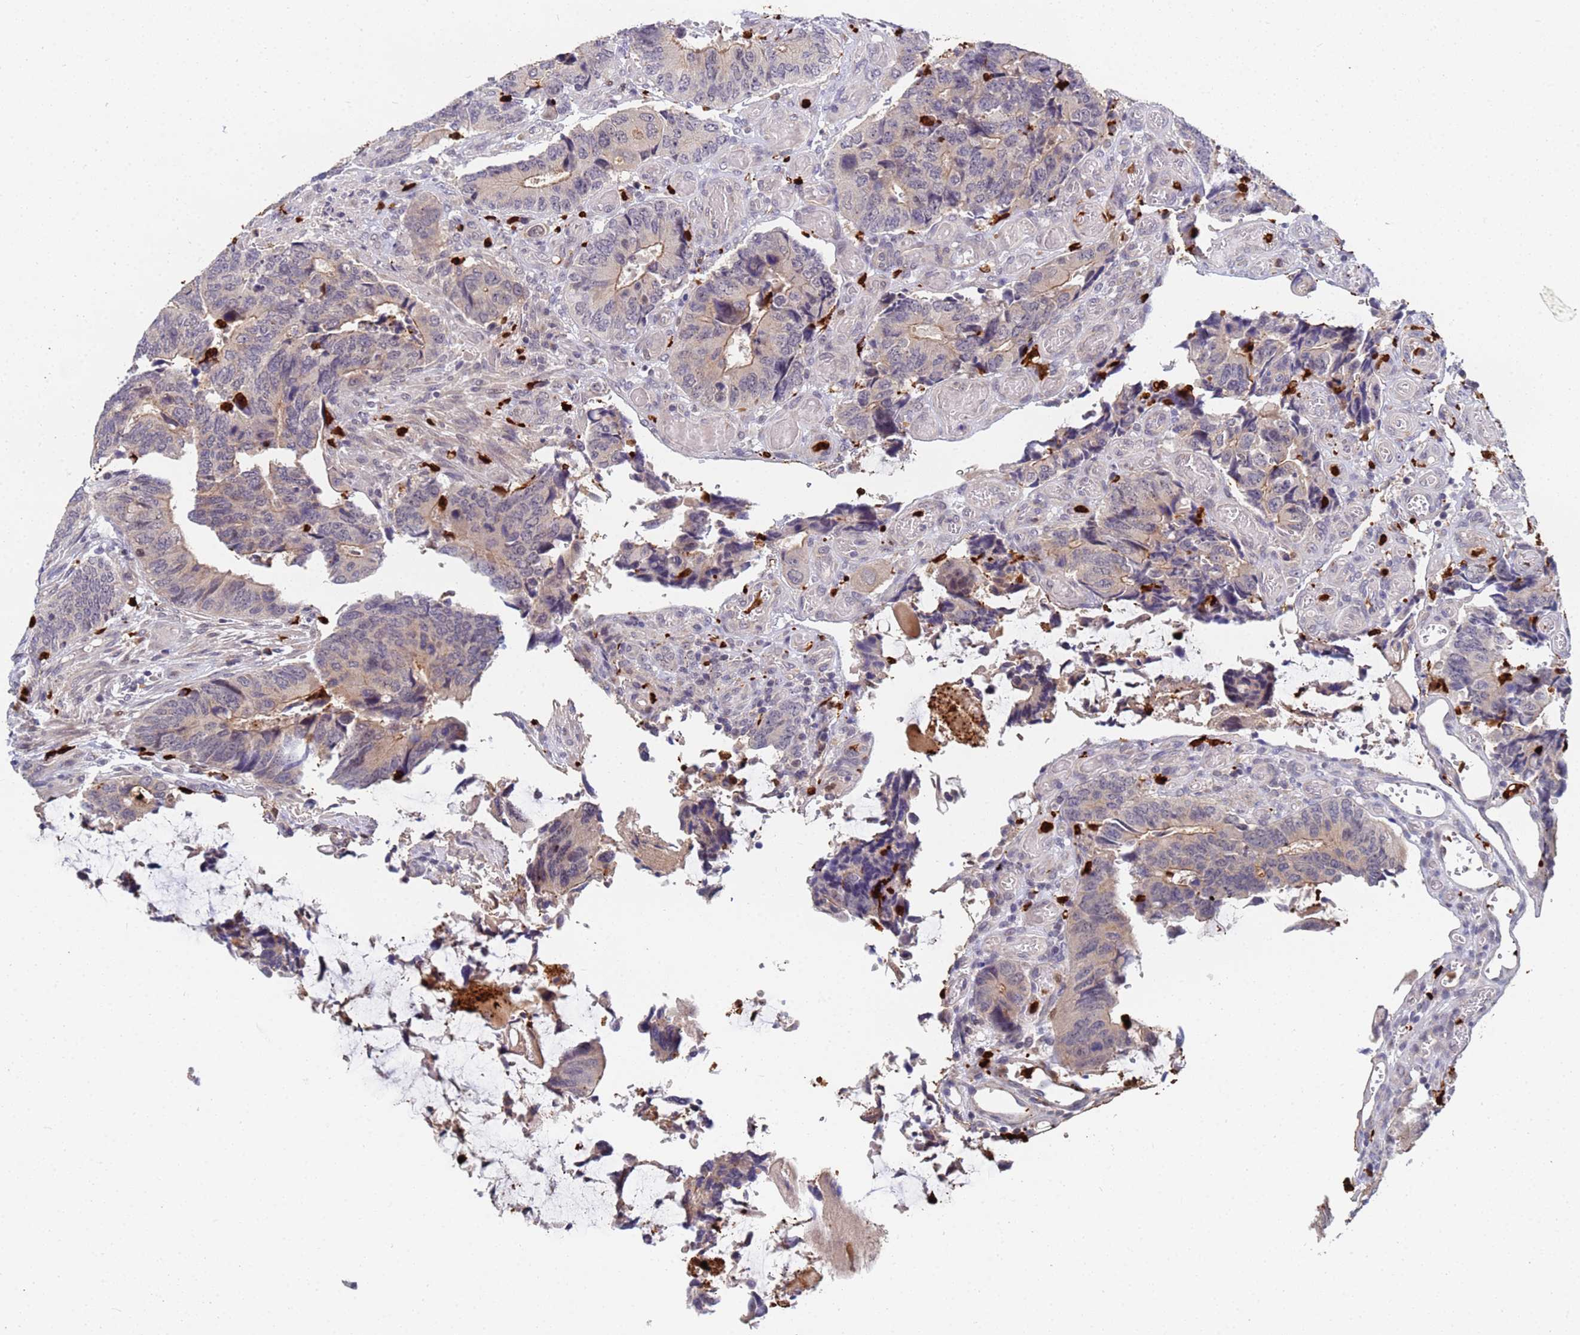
{"staining": {"intensity": "weak", "quantity": "25%-75%", "location": "cytoplasmic/membranous"}, "tissue": "colorectal cancer", "cell_type": "Tumor cells", "image_type": "cancer", "snomed": [{"axis": "morphology", "description": "Adenocarcinoma, NOS"}, {"axis": "topography", "description": "Colon"}], "caption": "Tumor cells exhibit weak cytoplasmic/membranous staining in about 25%-75% of cells in colorectal cancer. The protein is shown in brown color, while the nuclei are stained blue.", "gene": "MTCL1", "patient": {"sex": "male", "age": 87}}